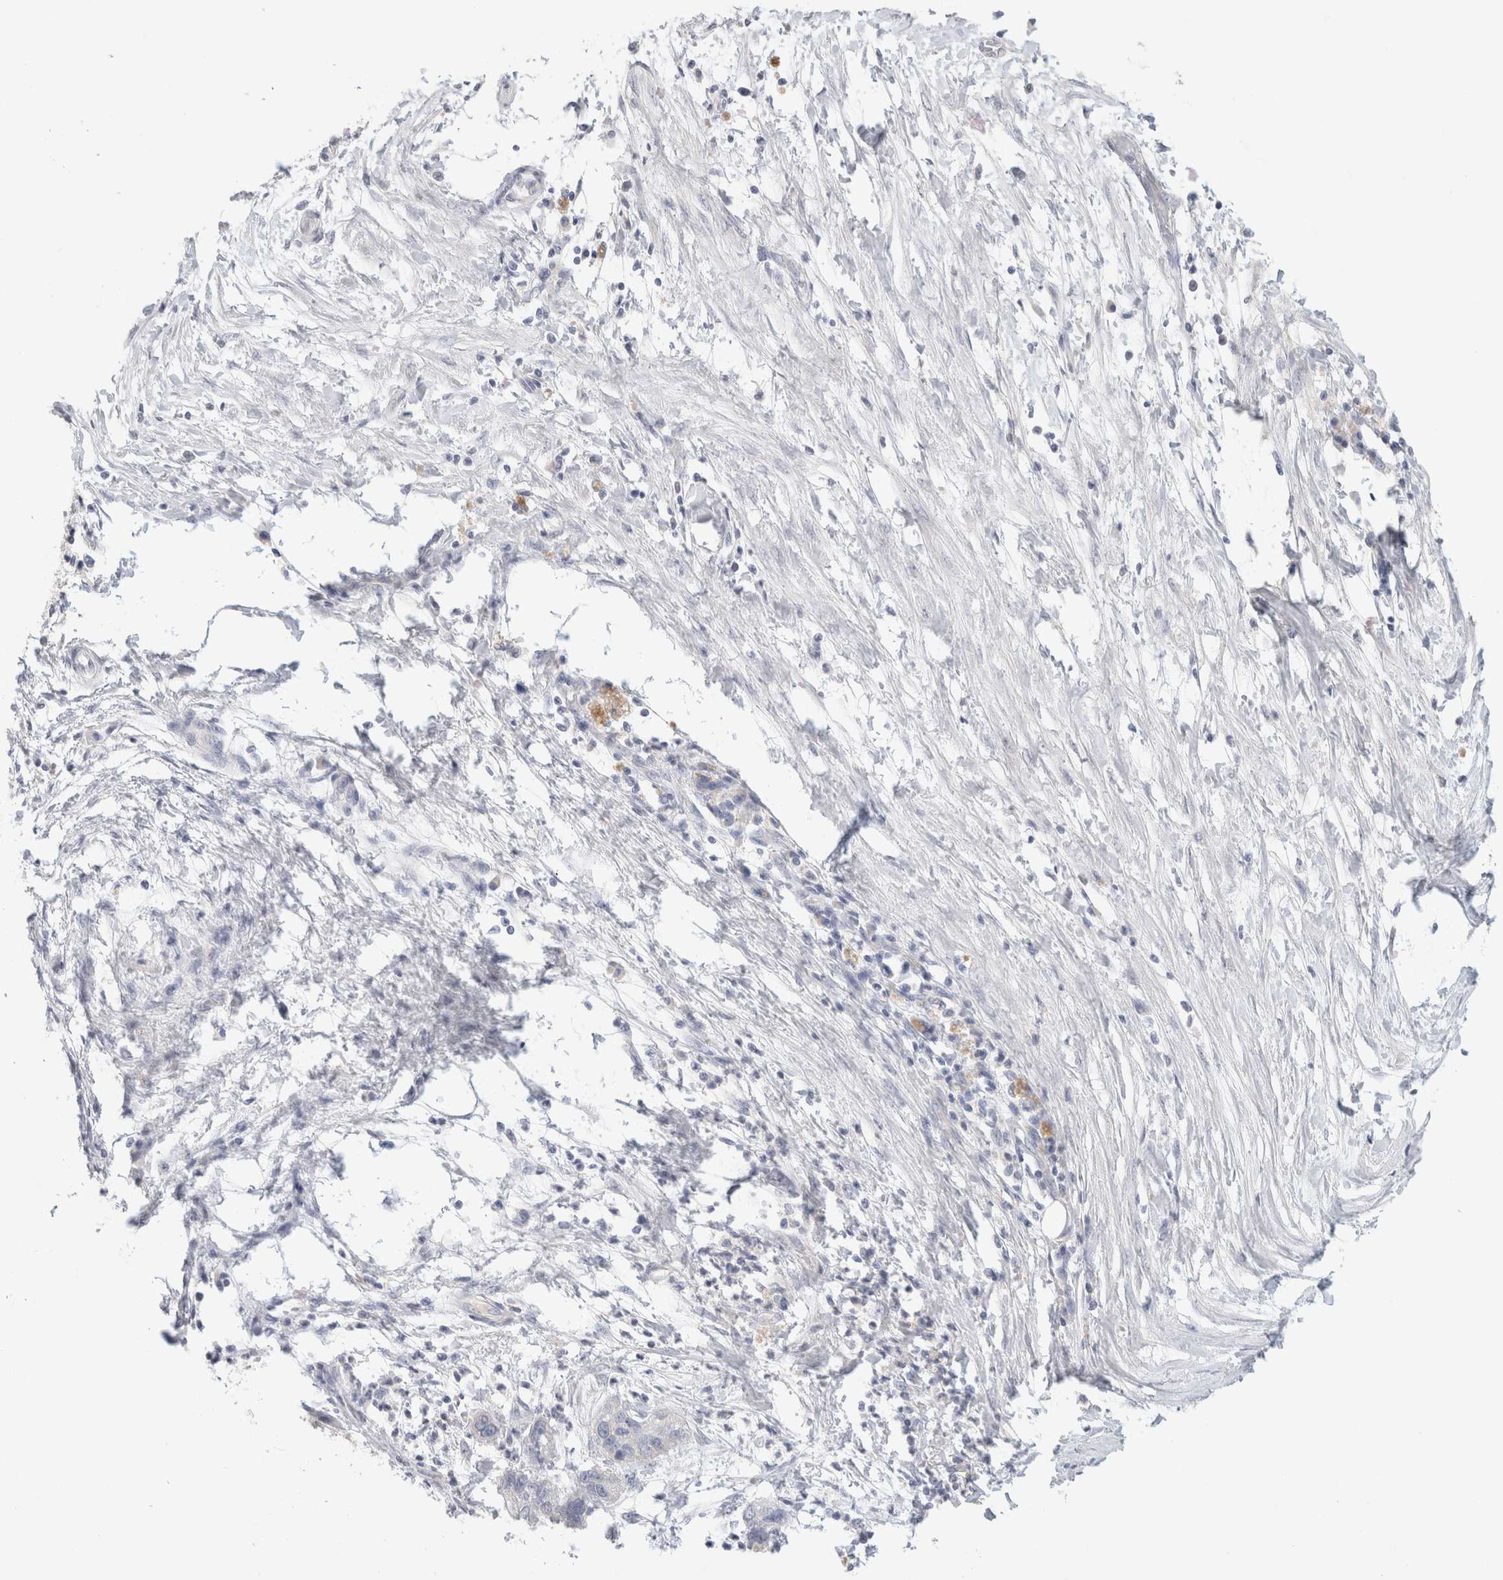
{"staining": {"intensity": "negative", "quantity": "none", "location": "none"}, "tissue": "pancreatic cancer", "cell_type": "Tumor cells", "image_type": "cancer", "snomed": [{"axis": "morphology", "description": "Adenocarcinoma, NOS"}, {"axis": "topography", "description": "Pancreas"}], "caption": "The immunohistochemistry micrograph has no significant positivity in tumor cells of pancreatic adenocarcinoma tissue.", "gene": "MPP2", "patient": {"sex": "female", "age": 78}}